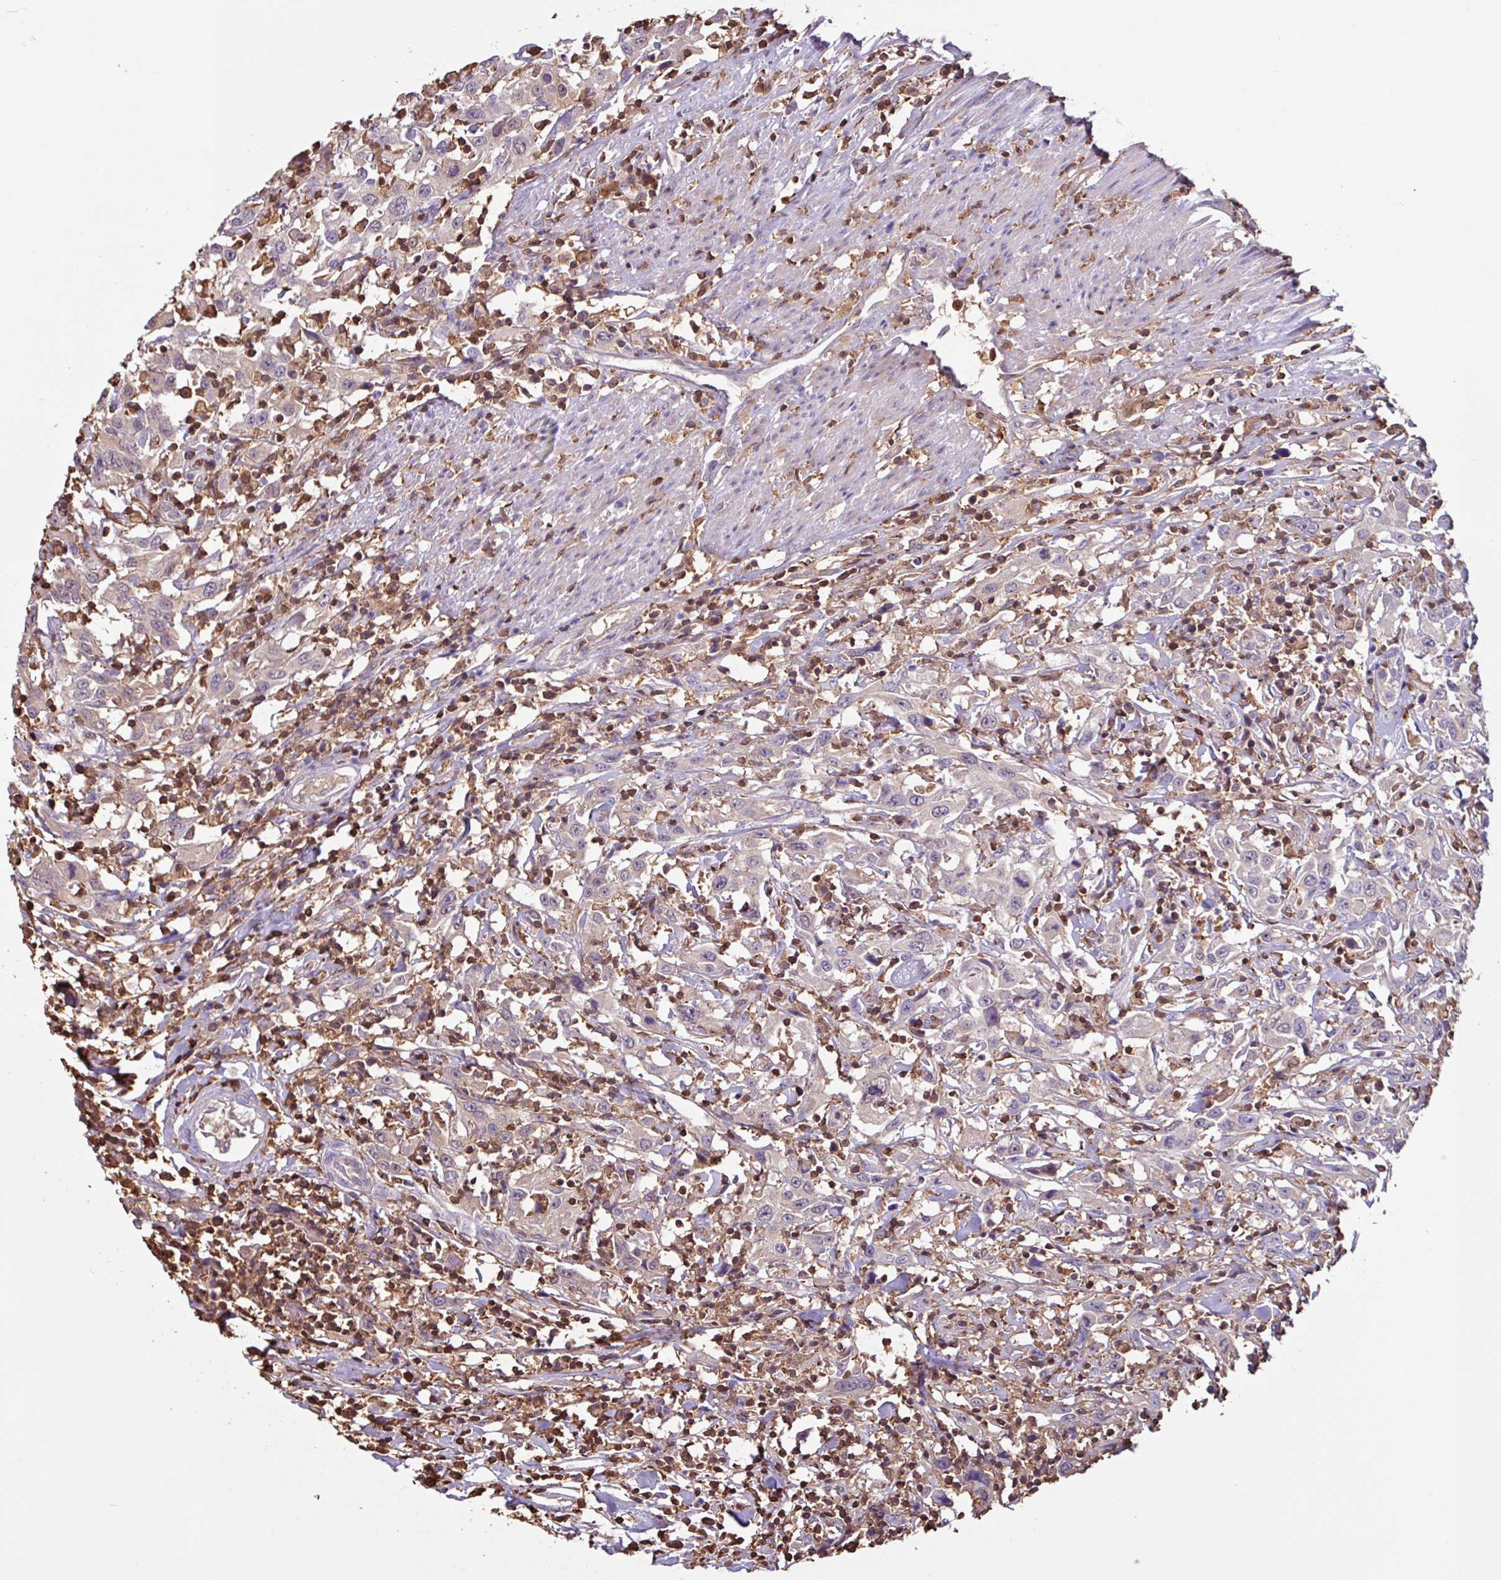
{"staining": {"intensity": "negative", "quantity": "none", "location": "none"}, "tissue": "urothelial cancer", "cell_type": "Tumor cells", "image_type": "cancer", "snomed": [{"axis": "morphology", "description": "Urothelial carcinoma, High grade"}, {"axis": "topography", "description": "Urinary bladder"}], "caption": "Immunohistochemistry micrograph of neoplastic tissue: urothelial cancer stained with DAB reveals no significant protein expression in tumor cells.", "gene": "ARHGDIB", "patient": {"sex": "male", "age": 61}}